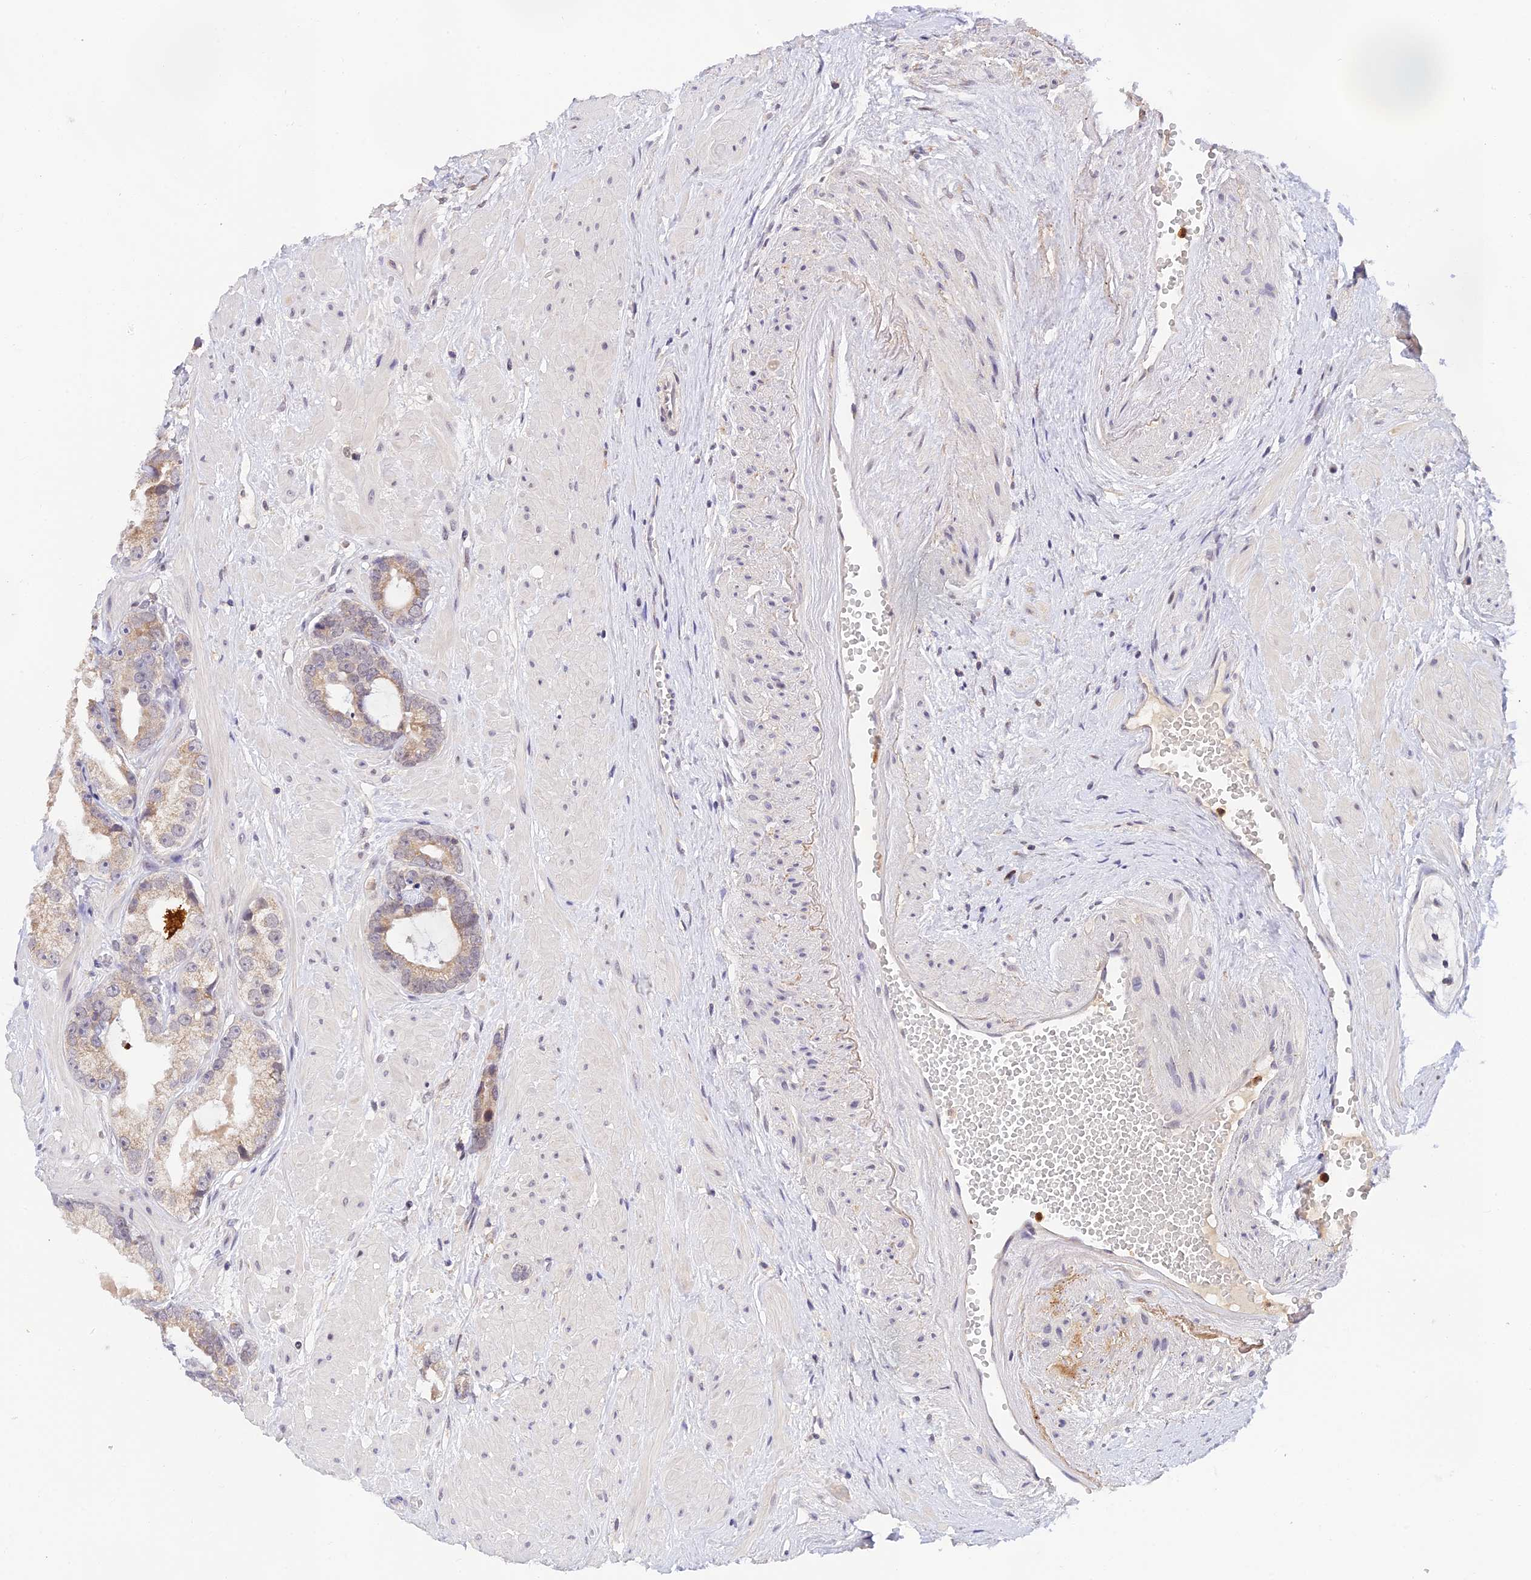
{"staining": {"intensity": "weak", "quantity": "<25%", "location": "cytoplasmic/membranous"}, "tissue": "prostate cancer", "cell_type": "Tumor cells", "image_type": "cancer", "snomed": [{"axis": "morphology", "description": "Adenocarcinoma, Low grade"}, {"axis": "topography", "description": "Prostate"}], "caption": "The immunohistochemistry micrograph has no significant staining in tumor cells of prostate low-grade adenocarcinoma tissue. The staining is performed using DAB (3,3'-diaminobenzidine) brown chromogen with nuclei counter-stained in using hematoxylin.", "gene": "PEX16", "patient": {"sex": "male", "age": 64}}